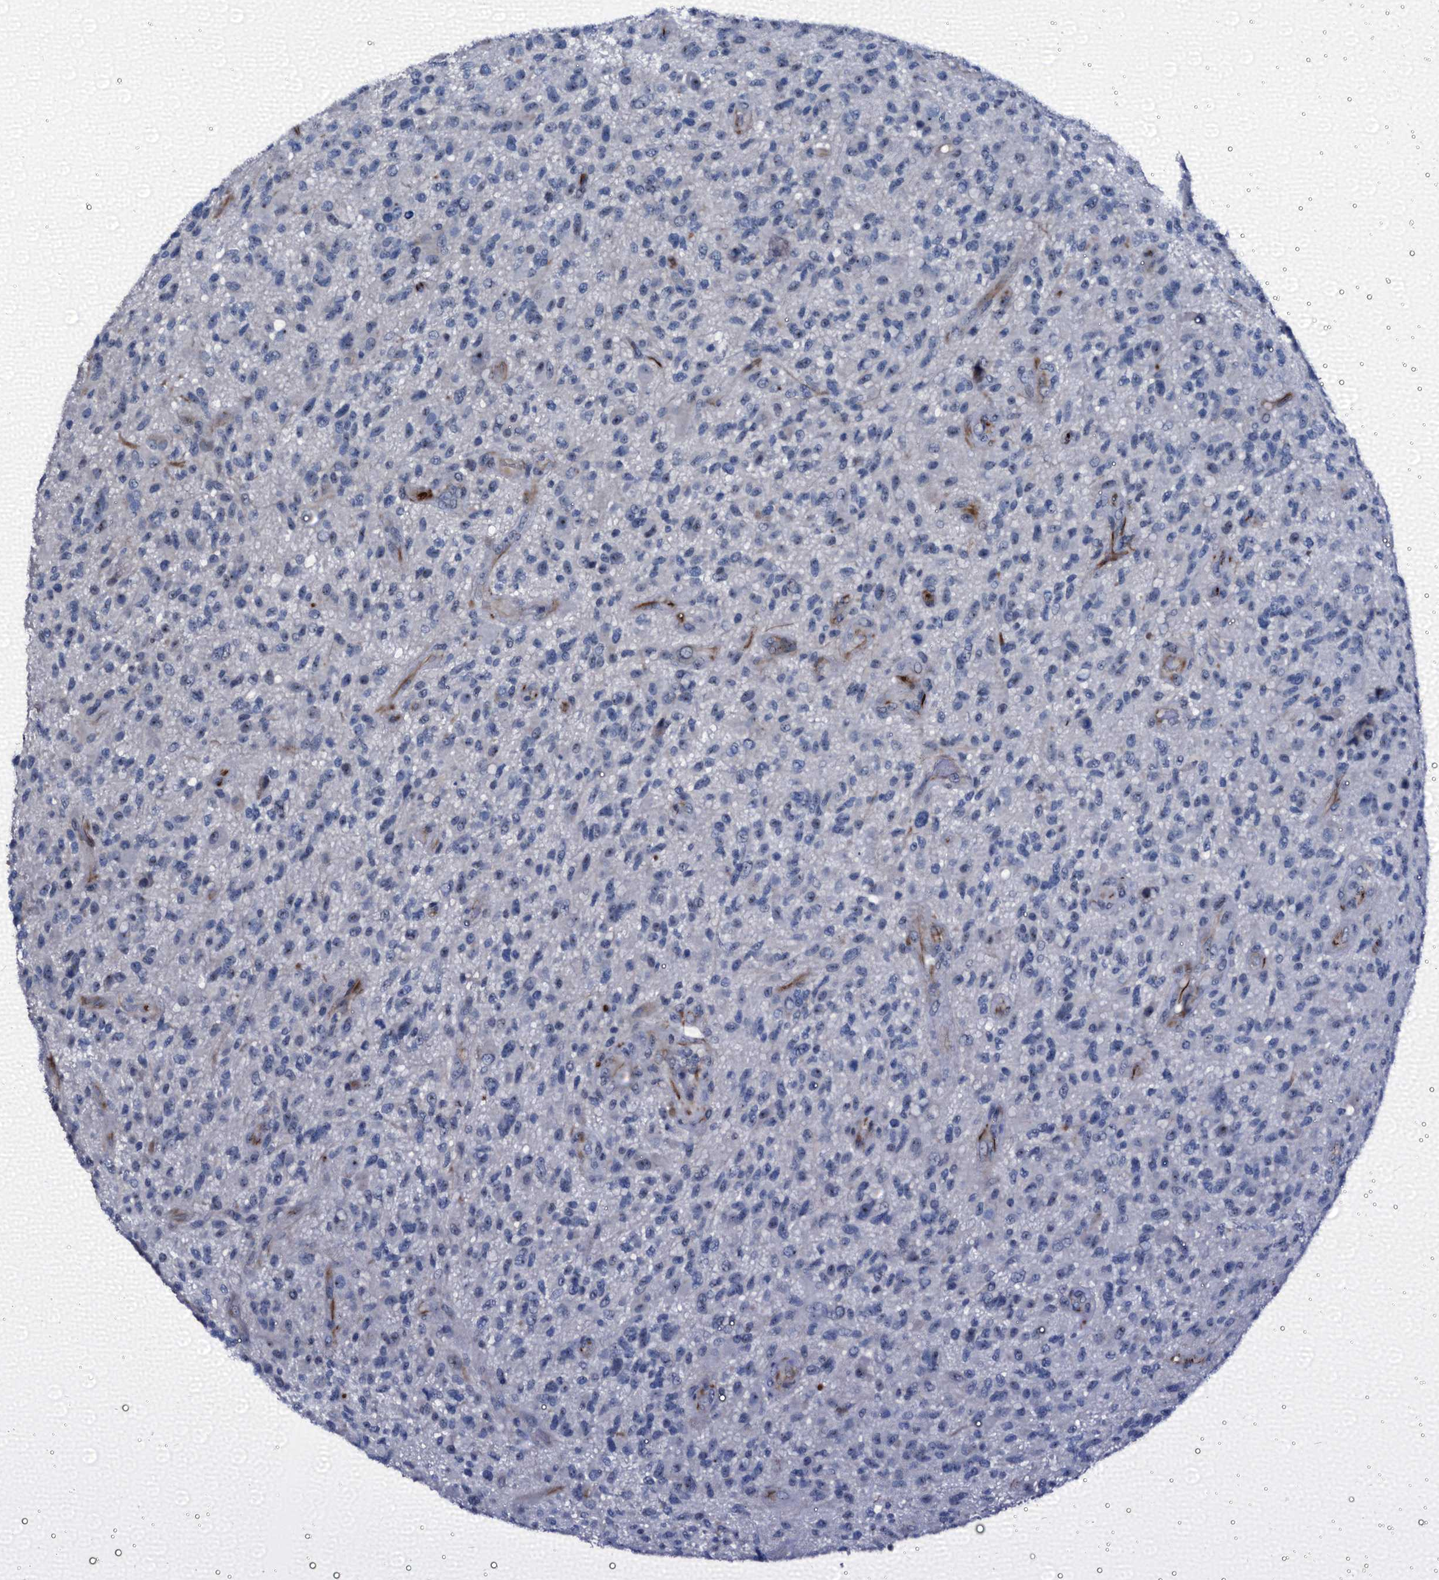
{"staining": {"intensity": "negative", "quantity": "none", "location": "none"}, "tissue": "glioma", "cell_type": "Tumor cells", "image_type": "cancer", "snomed": [{"axis": "morphology", "description": "Glioma, malignant, High grade"}, {"axis": "topography", "description": "Brain"}], "caption": "Tumor cells are negative for brown protein staining in malignant glioma (high-grade). Brightfield microscopy of immunohistochemistry stained with DAB (3,3'-diaminobenzidine) (brown) and hematoxylin (blue), captured at high magnification.", "gene": "EMG1", "patient": {"sex": "male", "age": 47}}